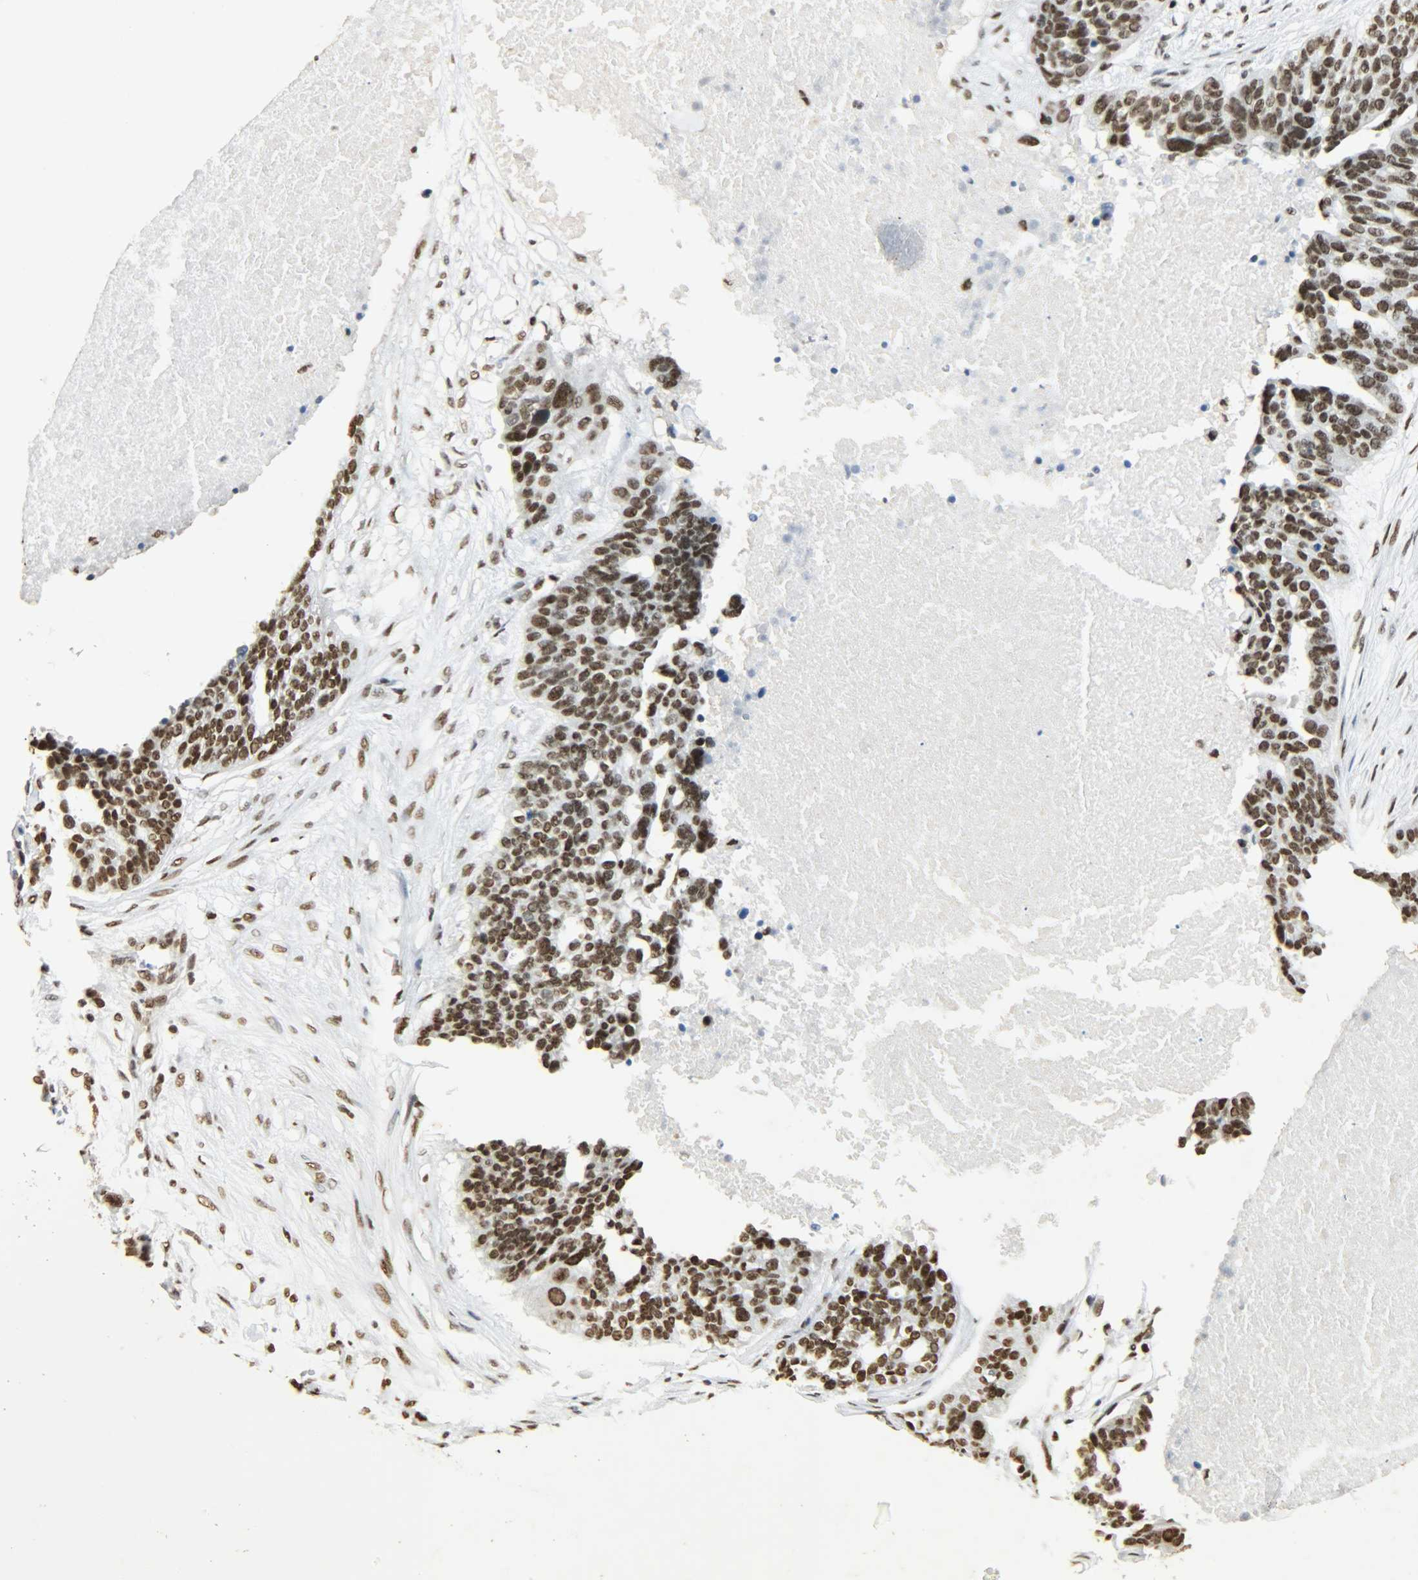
{"staining": {"intensity": "strong", "quantity": ">75%", "location": "nuclear"}, "tissue": "ovarian cancer", "cell_type": "Tumor cells", "image_type": "cancer", "snomed": [{"axis": "morphology", "description": "Cystadenocarcinoma, serous, NOS"}, {"axis": "topography", "description": "Ovary"}], "caption": "Immunohistochemistry (IHC) micrograph of human ovarian serous cystadenocarcinoma stained for a protein (brown), which shows high levels of strong nuclear staining in approximately >75% of tumor cells.", "gene": "KHDRBS1", "patient": {"sex": "female", "age": 59}}